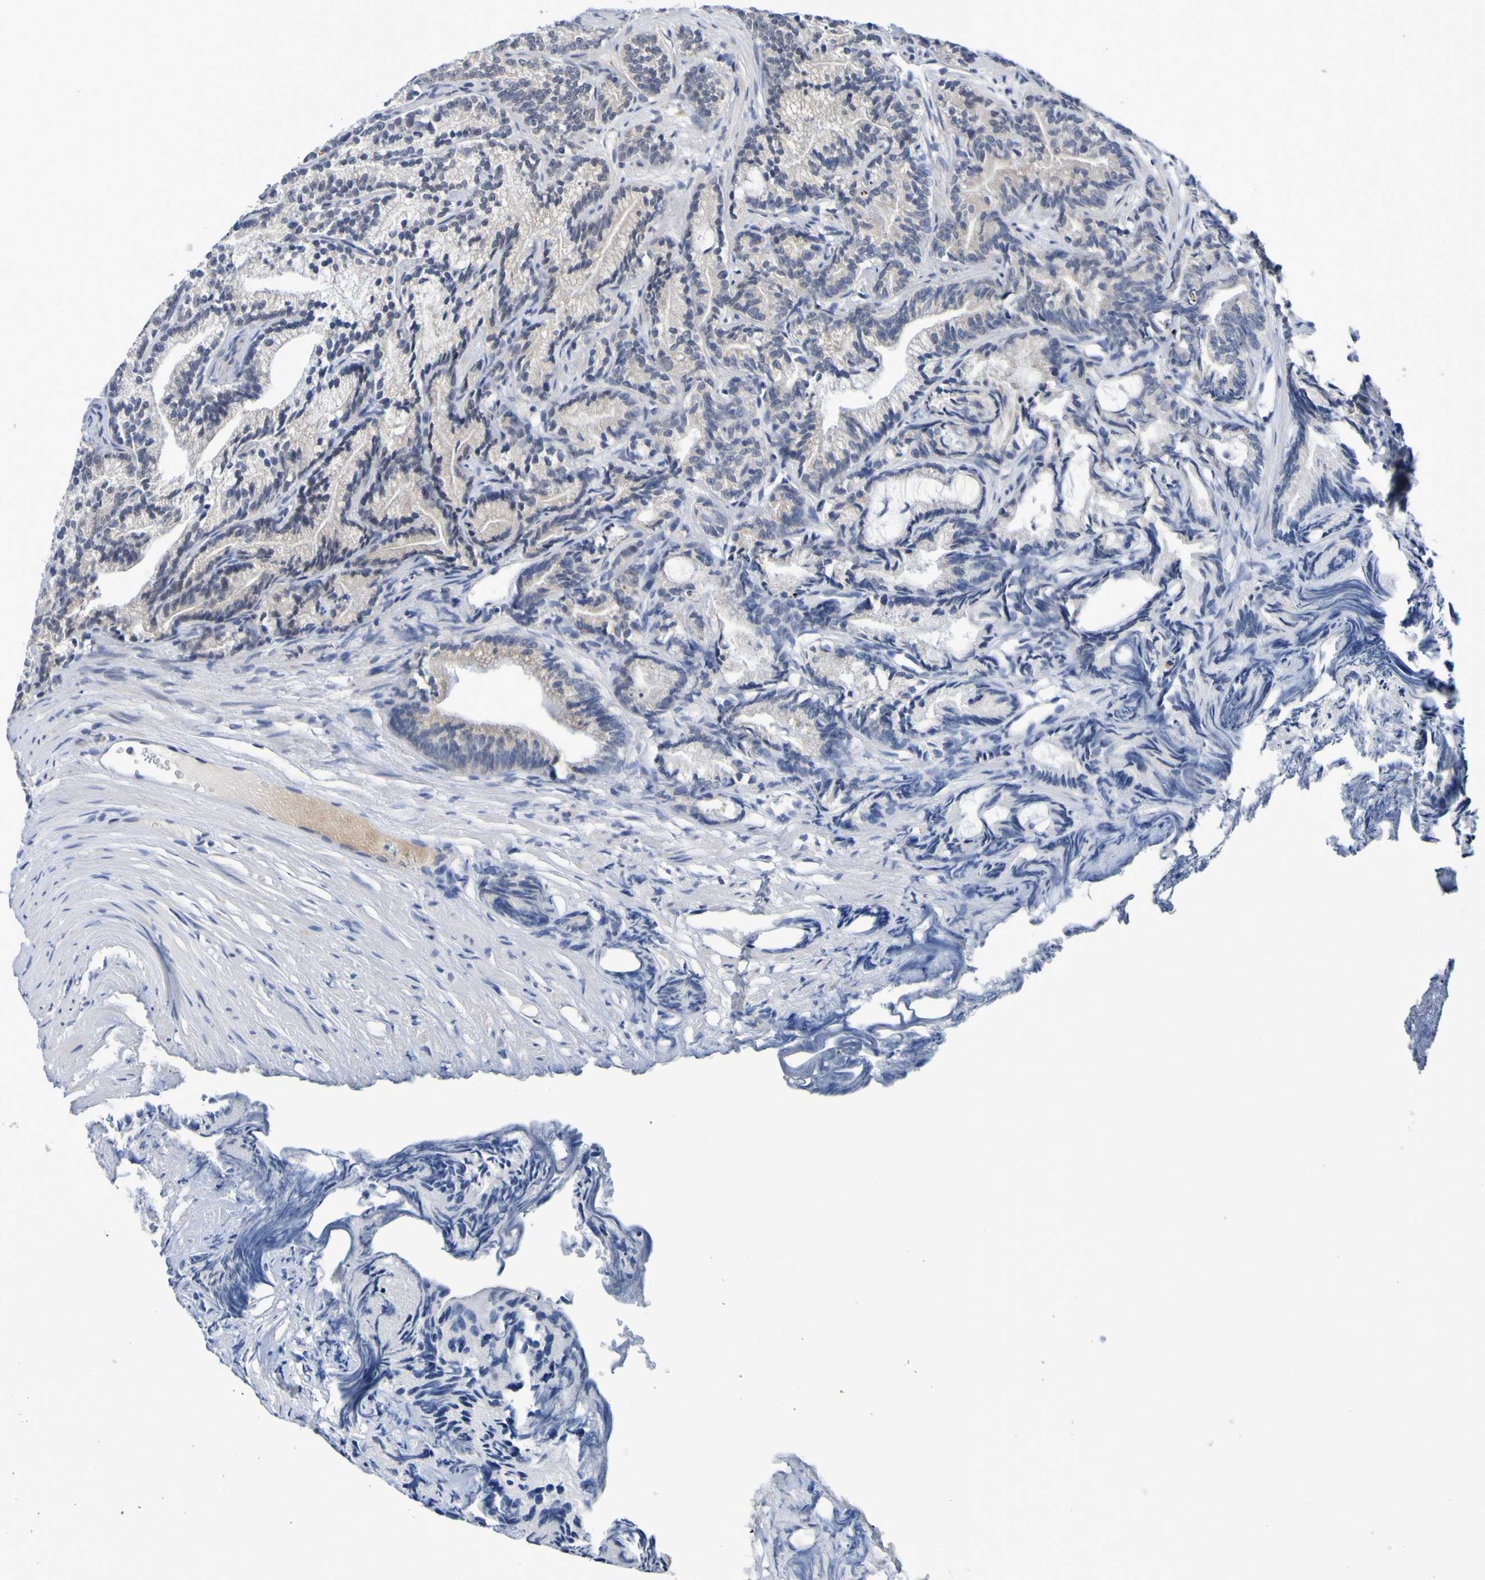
{"staining": {"intensity": "negative", "quantity": "none", "location": "none"}, "tissue": "prostate cancer", "cell_type": "Tumor cells", "image_type": "cancer", "snomed": [{"axis": "morphology", "description": "Adenocarcinoma, Low grade"}, {"axis": "topography", "description": "Prostate"}], "caption": "Tumor cells are negative for protein expression in human prostate cancer (low-grade adenocarcinoma).", "gene": "VMA21", "patient": {"sex": "male", "age": 89}}